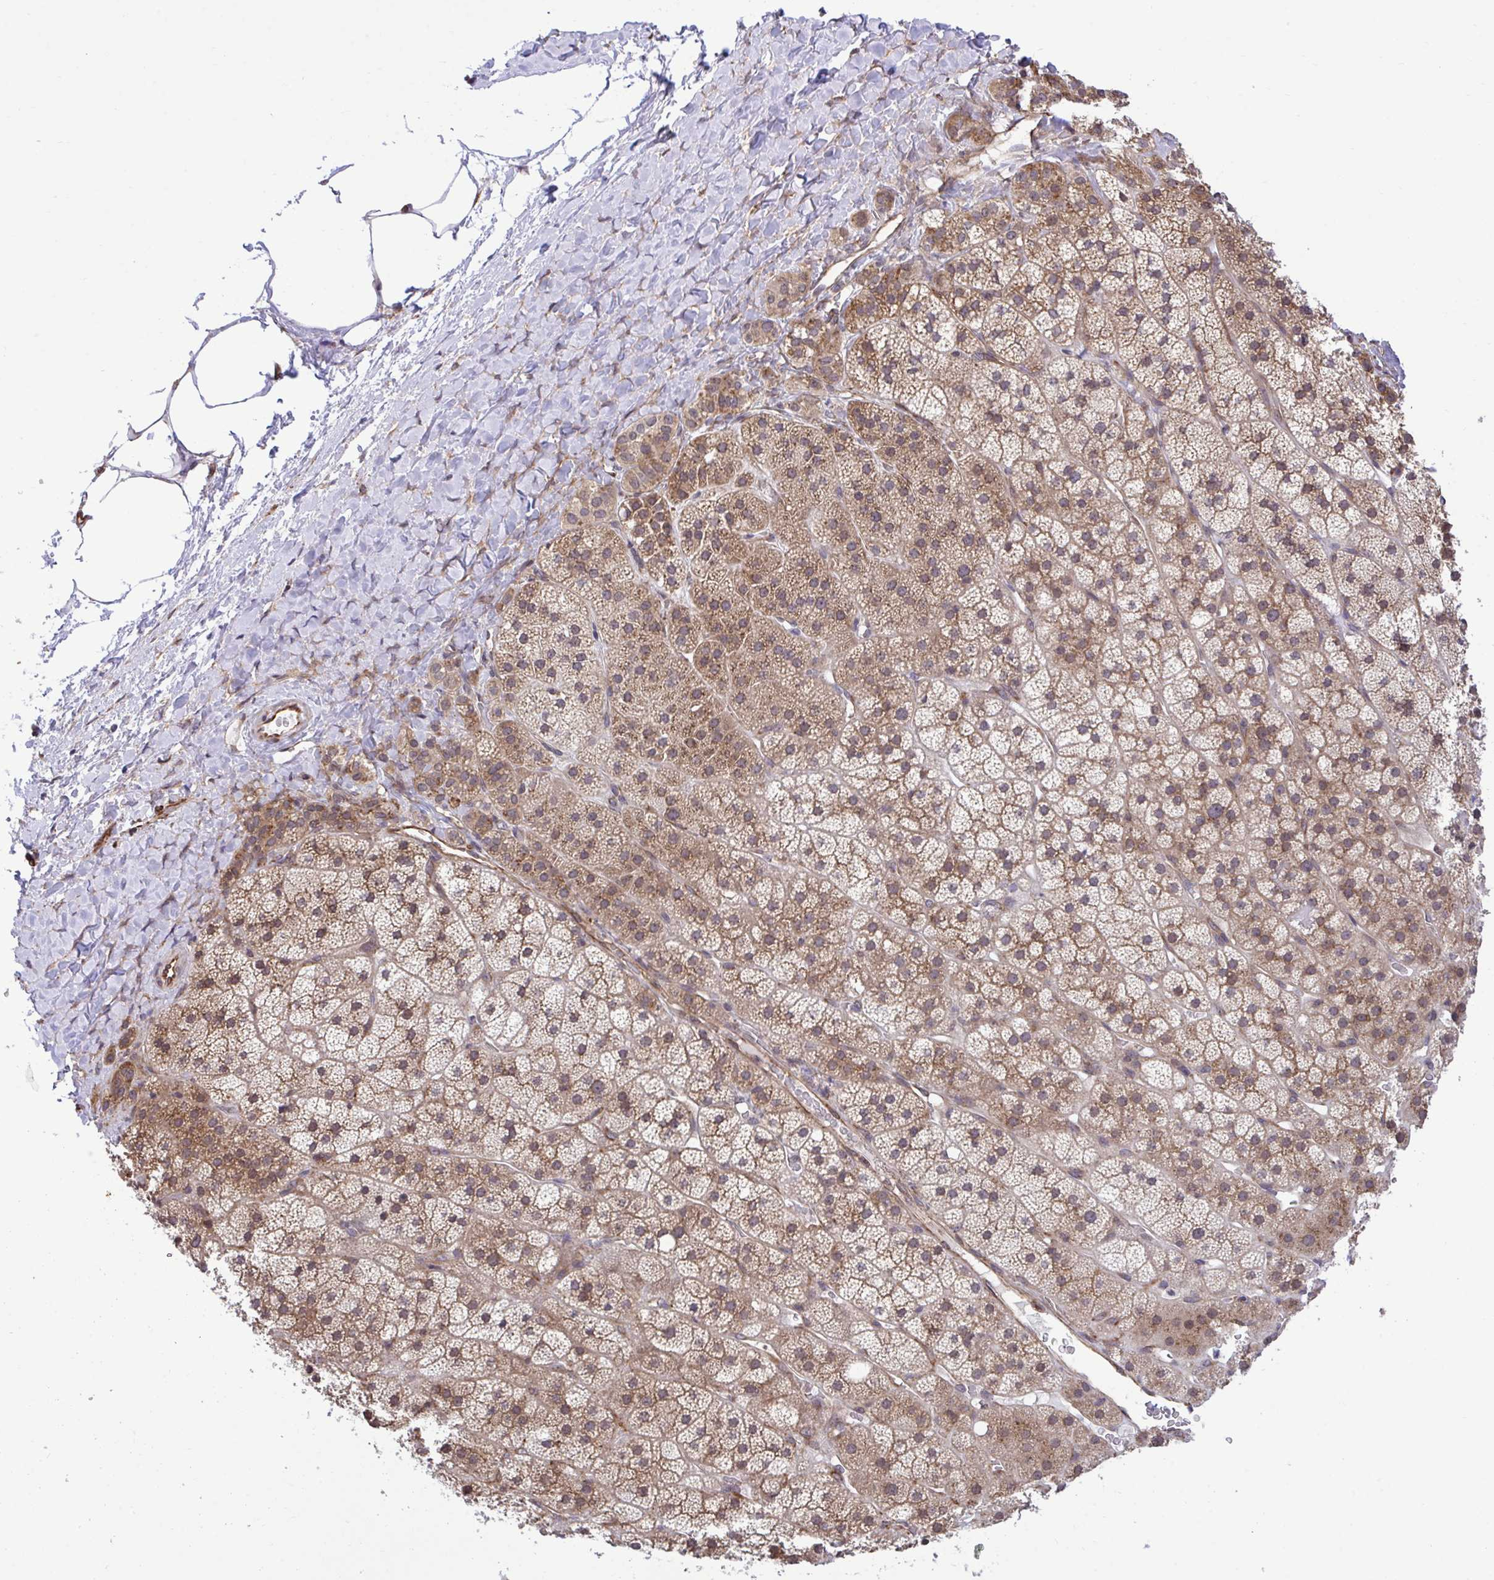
{"staining": {"intensity": "moderate", "quantity": ">75%", "location": "cytoplasmic/membranous"}, "tissue": "adrenal gland", "cell_type": "Glandular cells", "image_type": "normal", "snomed": [{"axis": "morphology", "description": "Normal tissue, NOS"}, {"axis": "topography", "description": "Adrenal gland"}], "caption": "Adrenal gland was stained to show a protein in brown. There is medium levels of moderate cytoplasmic/membranous expression in approximately >75% of glandular cells. The protein is shown in brown color, while the nuclei are stained blue.", "gene": "RPS15", "patient": {"sex": "male", "age": 57}}